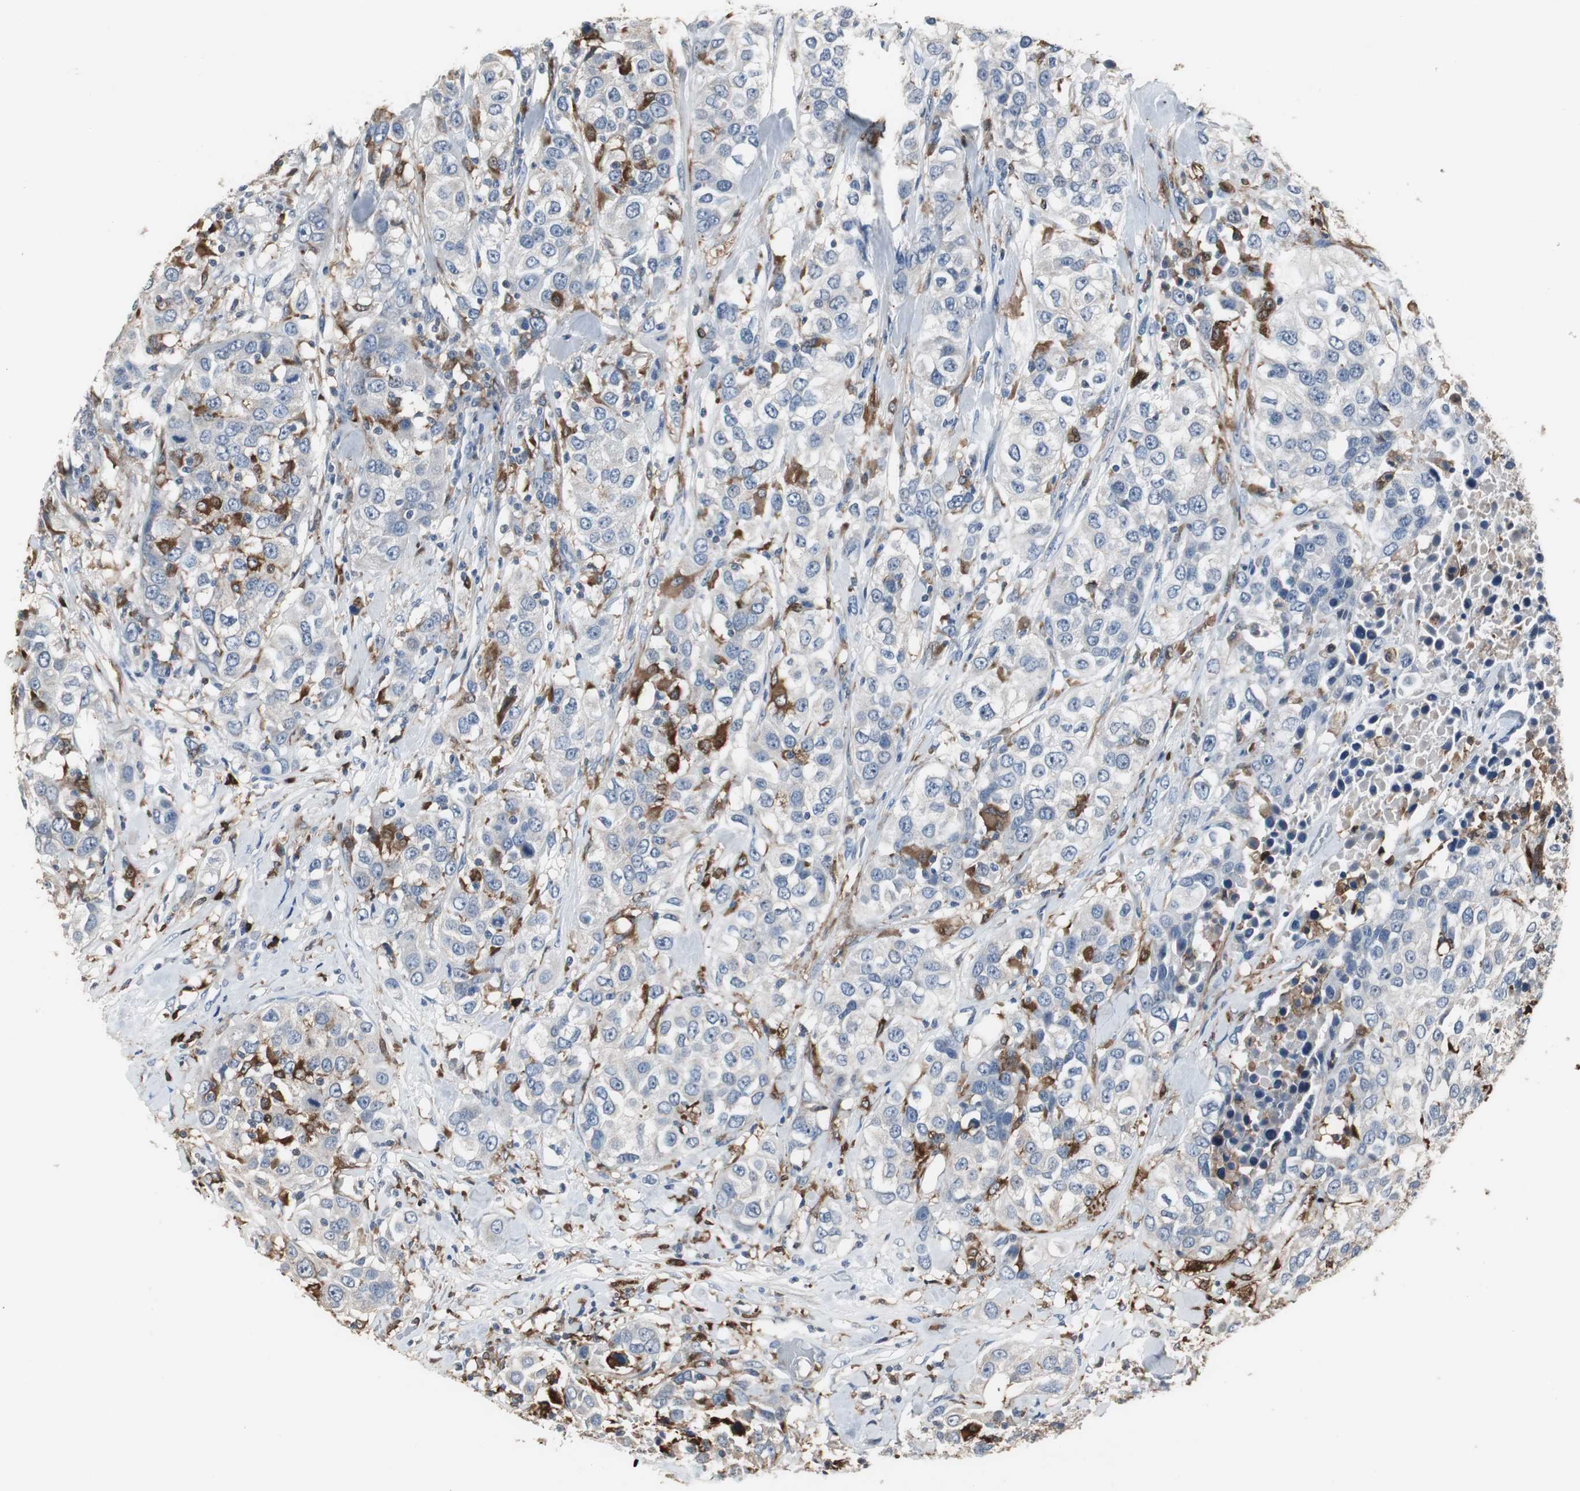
{"staining": {"intensity": "negative", "quantity": "none", "location": "none"}, "tissue": "urothelial cancer", "cell_type": "Tumor cells", "image_type": "cancer", "snomed": [{"axis": "morphology", "description": "Urothelial carcinoma, High grade"}, {"axis": "topography", "description": "Urinary bladder"}], "caption": "Immunohistochemistry (IHC) image of neoplastic tissue: human urothelial carcinoma (high-grade) stained with DAB (3,3'-diaminobenzidine) demonstrates no significant protein positivity in tumor cells.", "gene": "NCF2", "patient": {"sex": "female", "age": 80}}